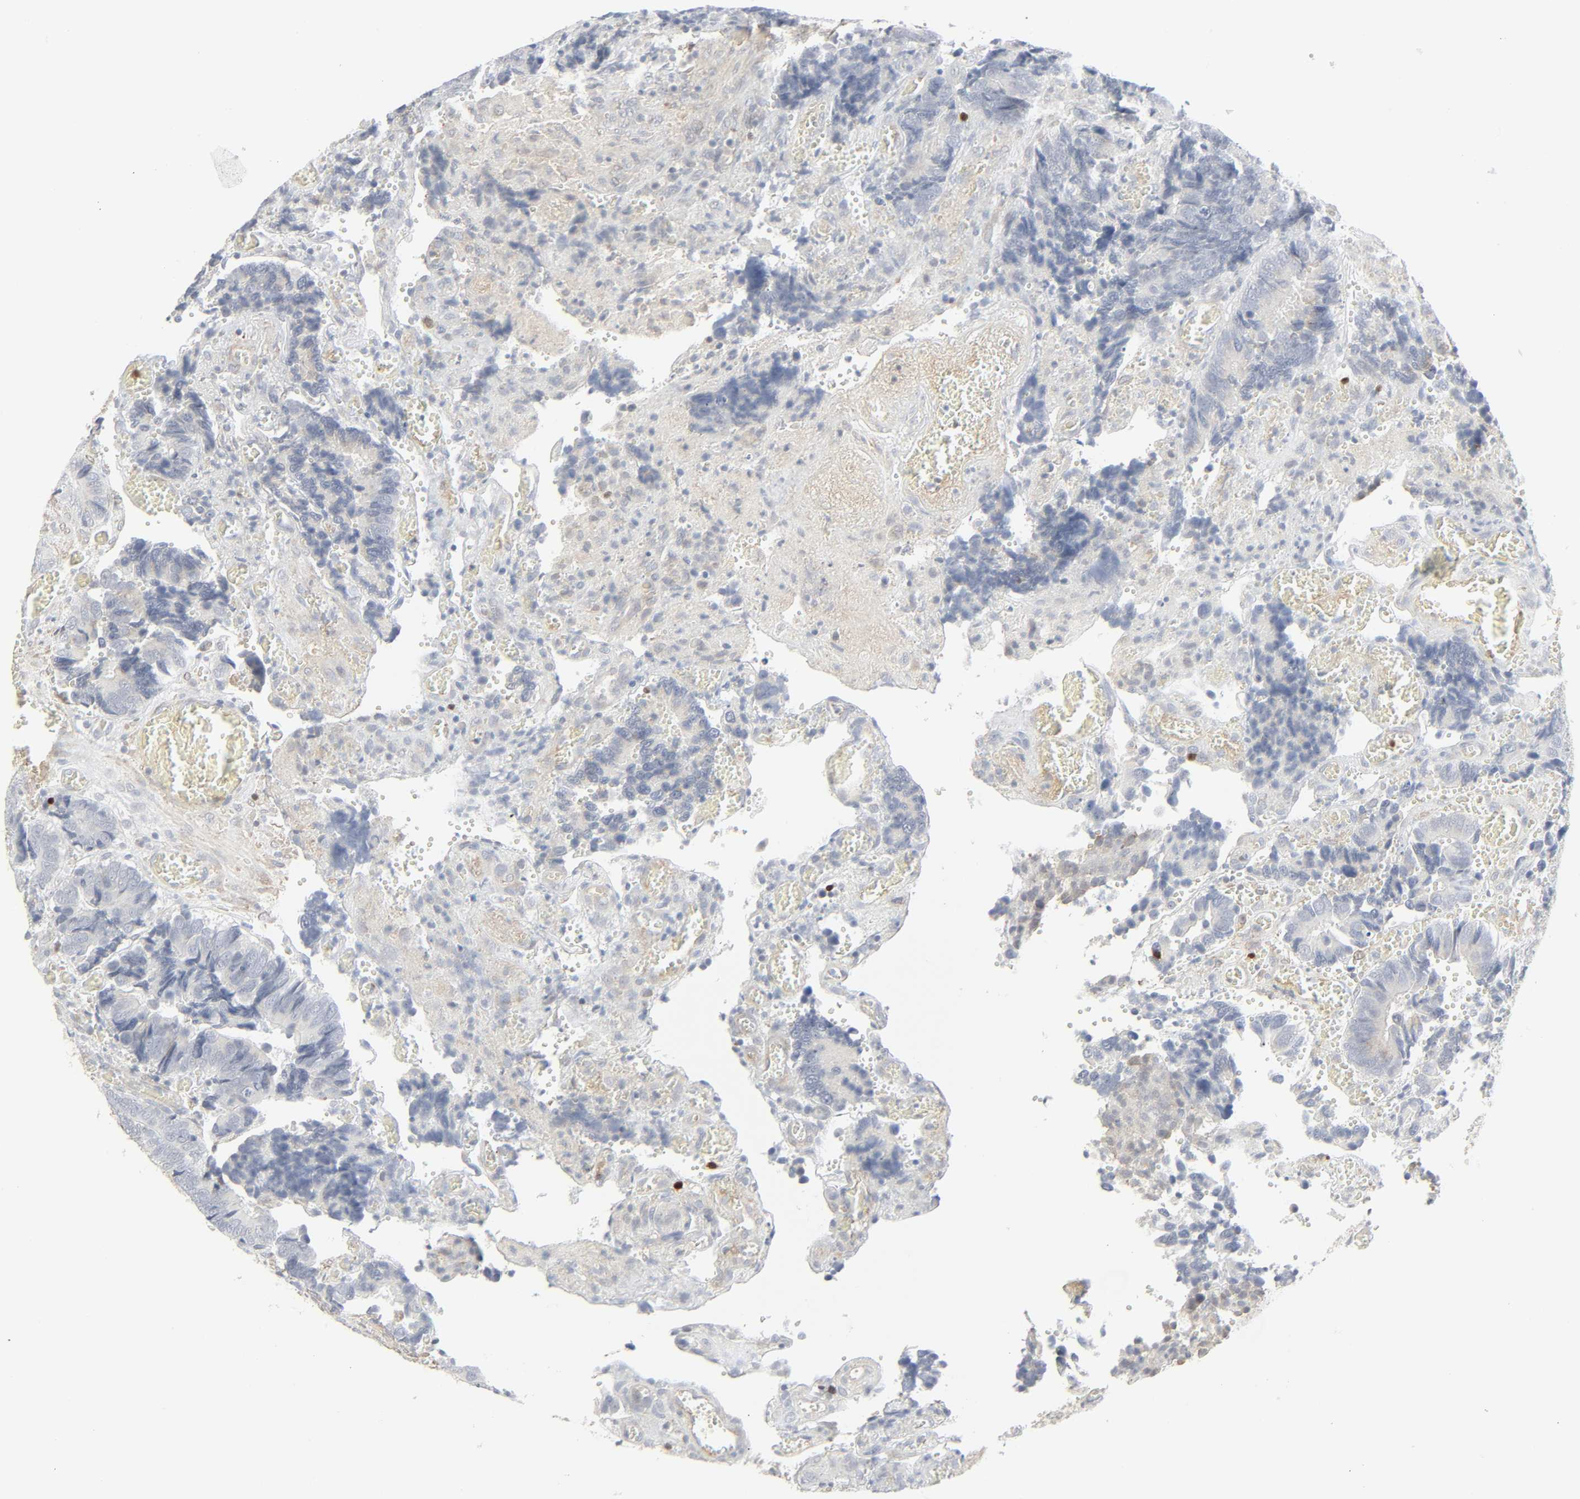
{"staining": {"intensity": "negative", "quantity": "none", "location": "none"}, "tissue": "colorectal cancer", "cell_type": "Tumor cells", "image_type": "cancer", "snomed": [{"axis": "morphology", "description": "Adenocarcinoma, NOS"}, {"axis": "topography", "description": "Colon"}], "caption": "Tumor cells show no significant positivity in colorectal cancer (adenocarcinoma).", "gene": "ZBTB16", "patient": {"sex": "male", "age": 72}}